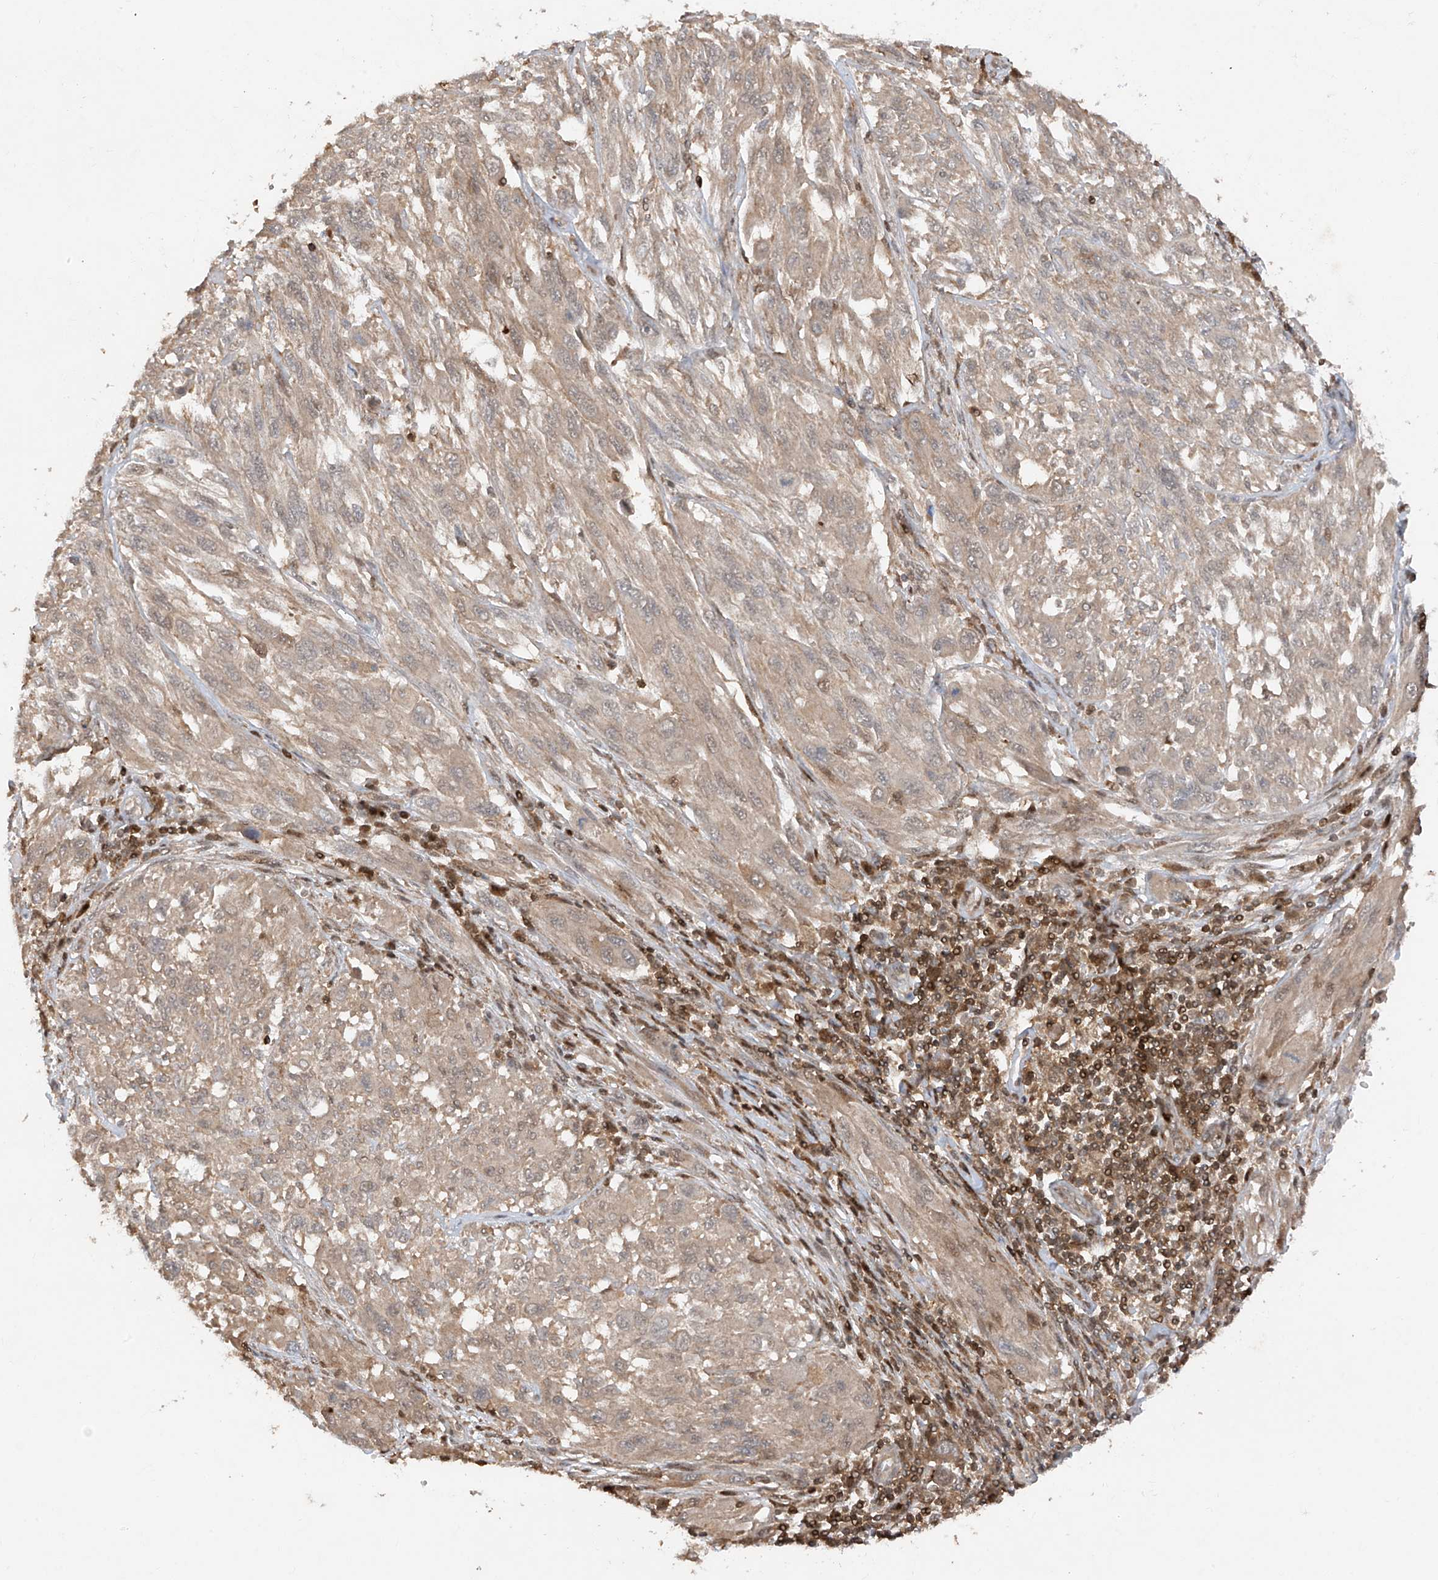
{"staining": {"intensity": "weak", "quantity": "25%-75%", "location": "cytoplasmic/membranous"}, "tissue": "melanoma", "cell_type": "Tumor cells", "image_type": "cancer", "snomed": [{"axis": "morphology", "description": "Malignant melanoma, NOS"}, {"axis": "topography", "description": "Skin"}], "caption": "Protein staining demonstrates weak cytoplasmic/membranous positivity in about 25%-75% of tumor cells in malignant melanoma. Using DAB (brown) and hematoxylin (blue) stains, captured at high magnification using brightfield microscopy.", "gene": "ZNF358", "patient": {"sex": "female", "age": 91}}